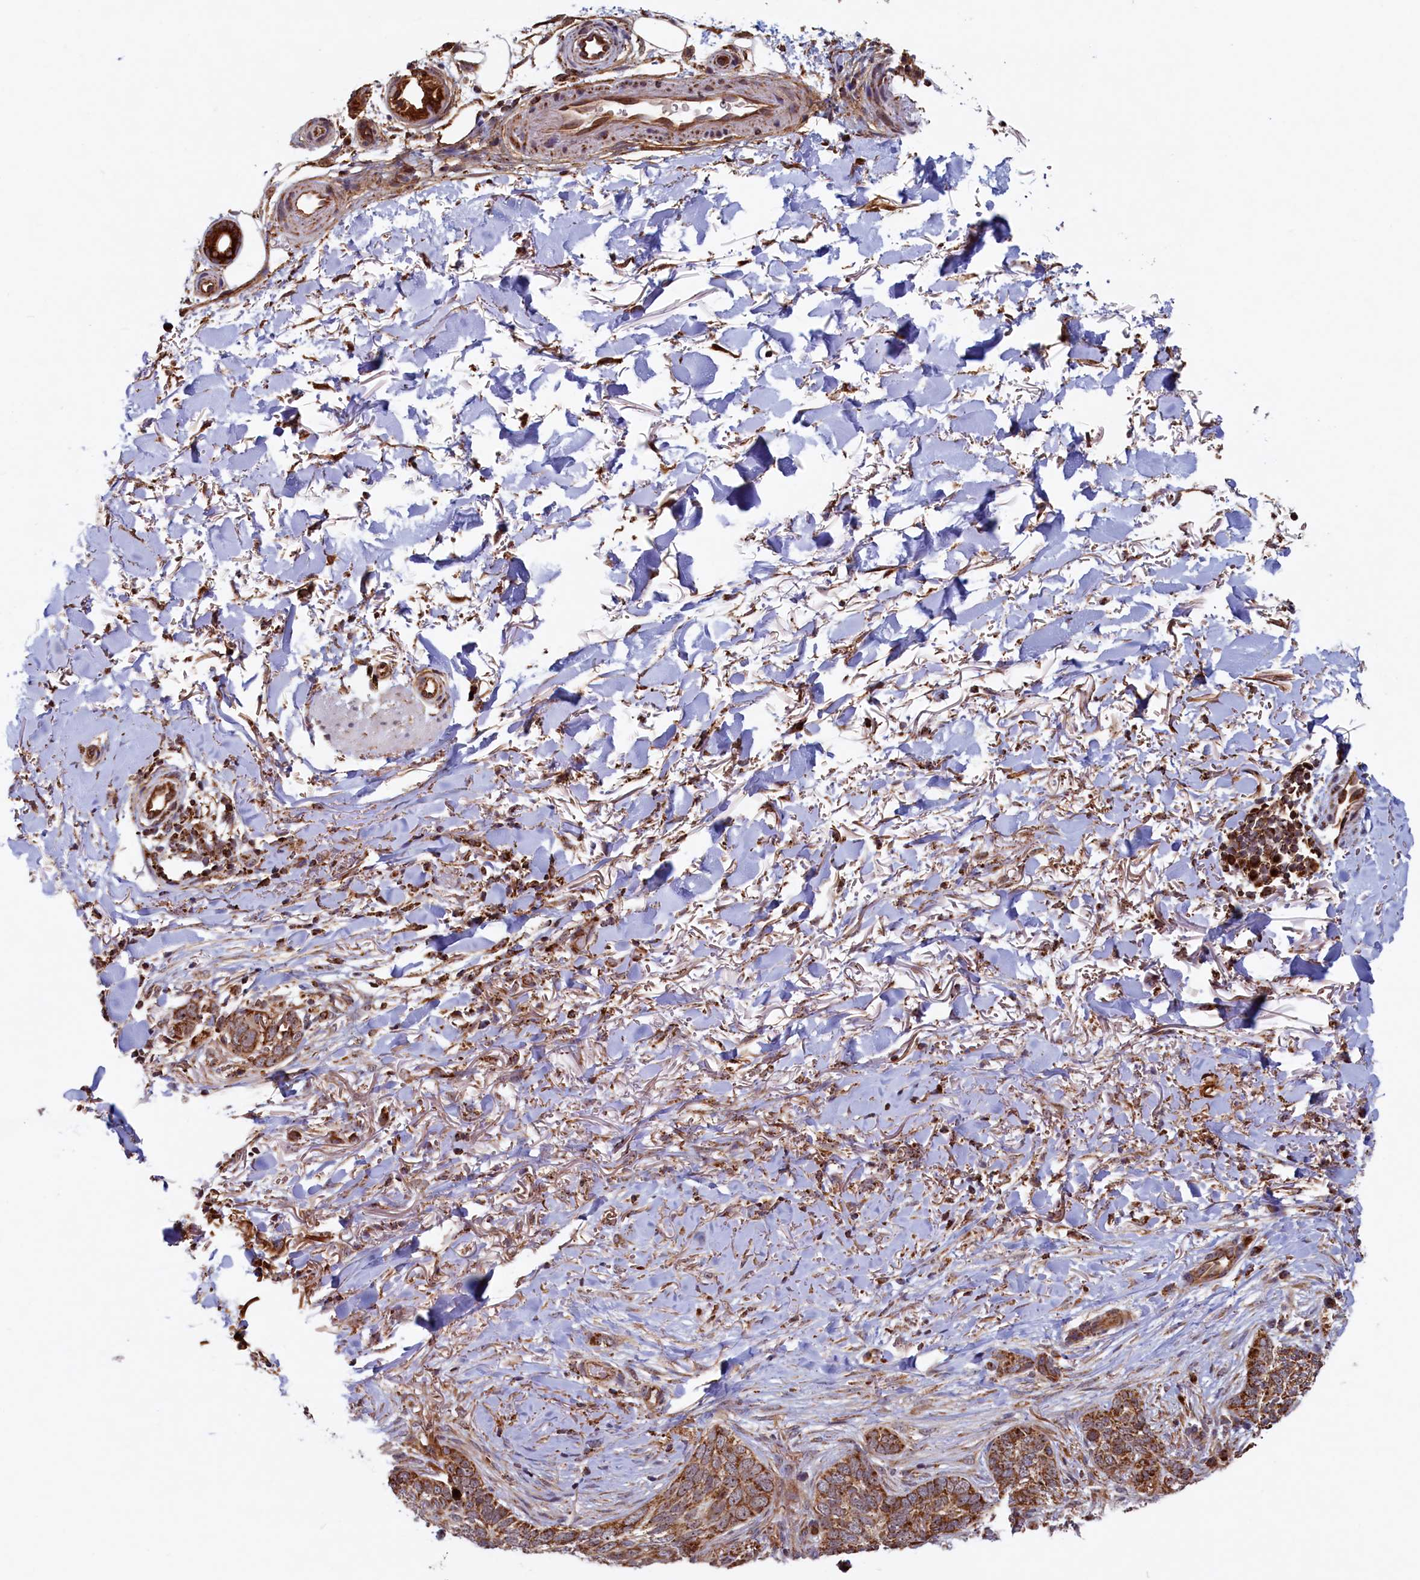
{"staining": {"intensity": "moderate", "quantity": ">75%", "location": "cytoplasmic/membranous"}, "tissue": "skin cancer", "cell_type": "Tumor cells", "image_type": "cancer", "snomed": [{"axis": "morphology", "description": "Normal tissue, NOS"}, {"axis": "morphology", "description": "Basal cell carcinoma"}, {"axis": "topography", "description": "Skin"}], "caption": "Human skin cancer stained with a brown dye displays moderate cytoplasmic/membranous positive expression in approximately >75% of tumor cells.", "gene": "UBE3B", "patient": {"sex": "female", "age": 67}}